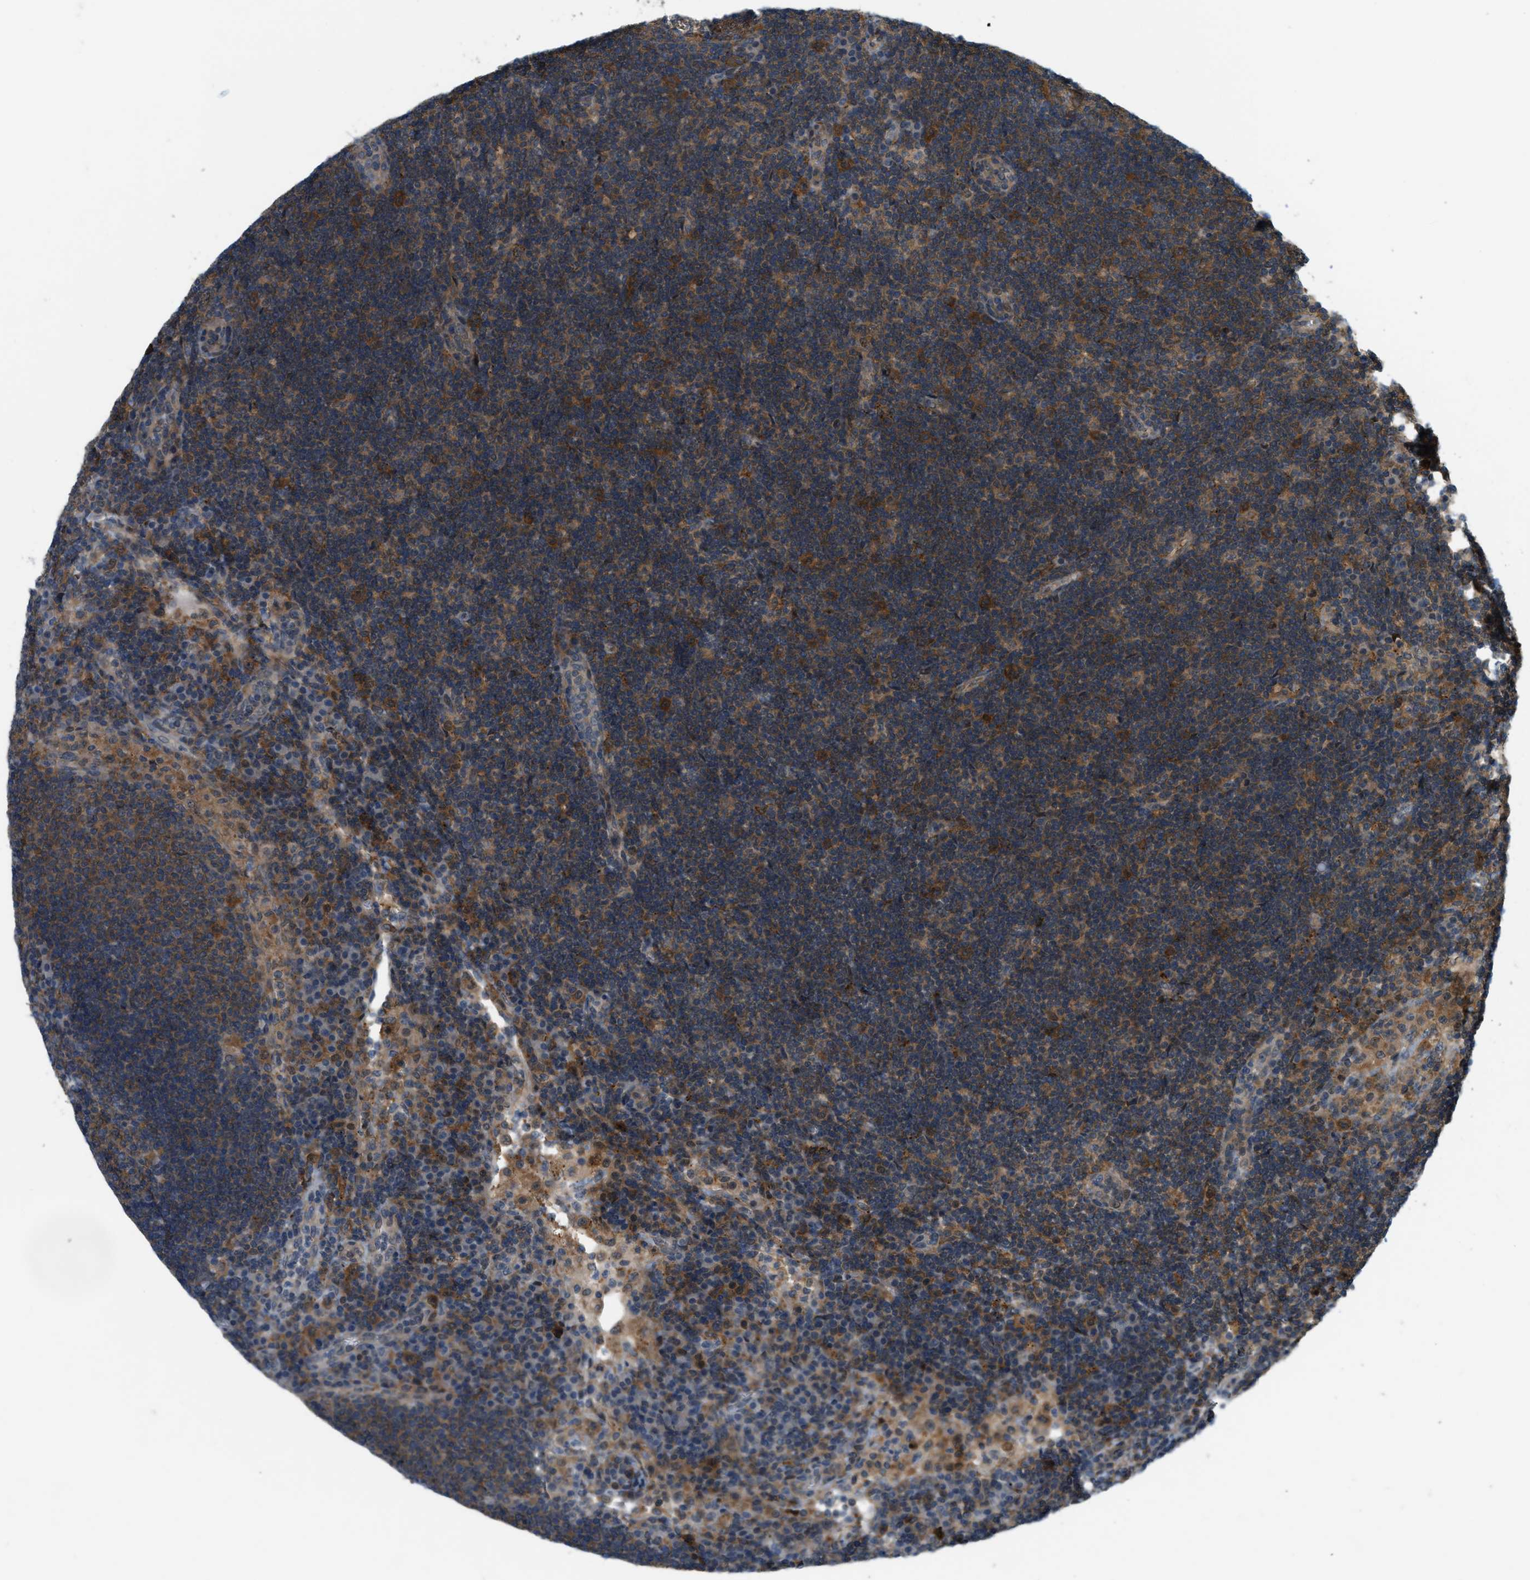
{"staining": {"intensity": "moderate", "quantity": ">75%", "location": "cytoplasmic/membranous"}, "tissue": "lymph node", "cell_type": "Germinal center cells", "image_type": "normal", "snomed": [{"axis": "morphology", "description": "Normal tissue, NOS"}, {"axis": "topography", "description": "Lymph node"}], "caption": "Germinal center cells display medium levels of moderate cytoplasmic/membranous positivity in approximately >75% of cells in normal human lymph node.", "gene": "PDCL3", "patient": {"sex": "female", "age": 53}}